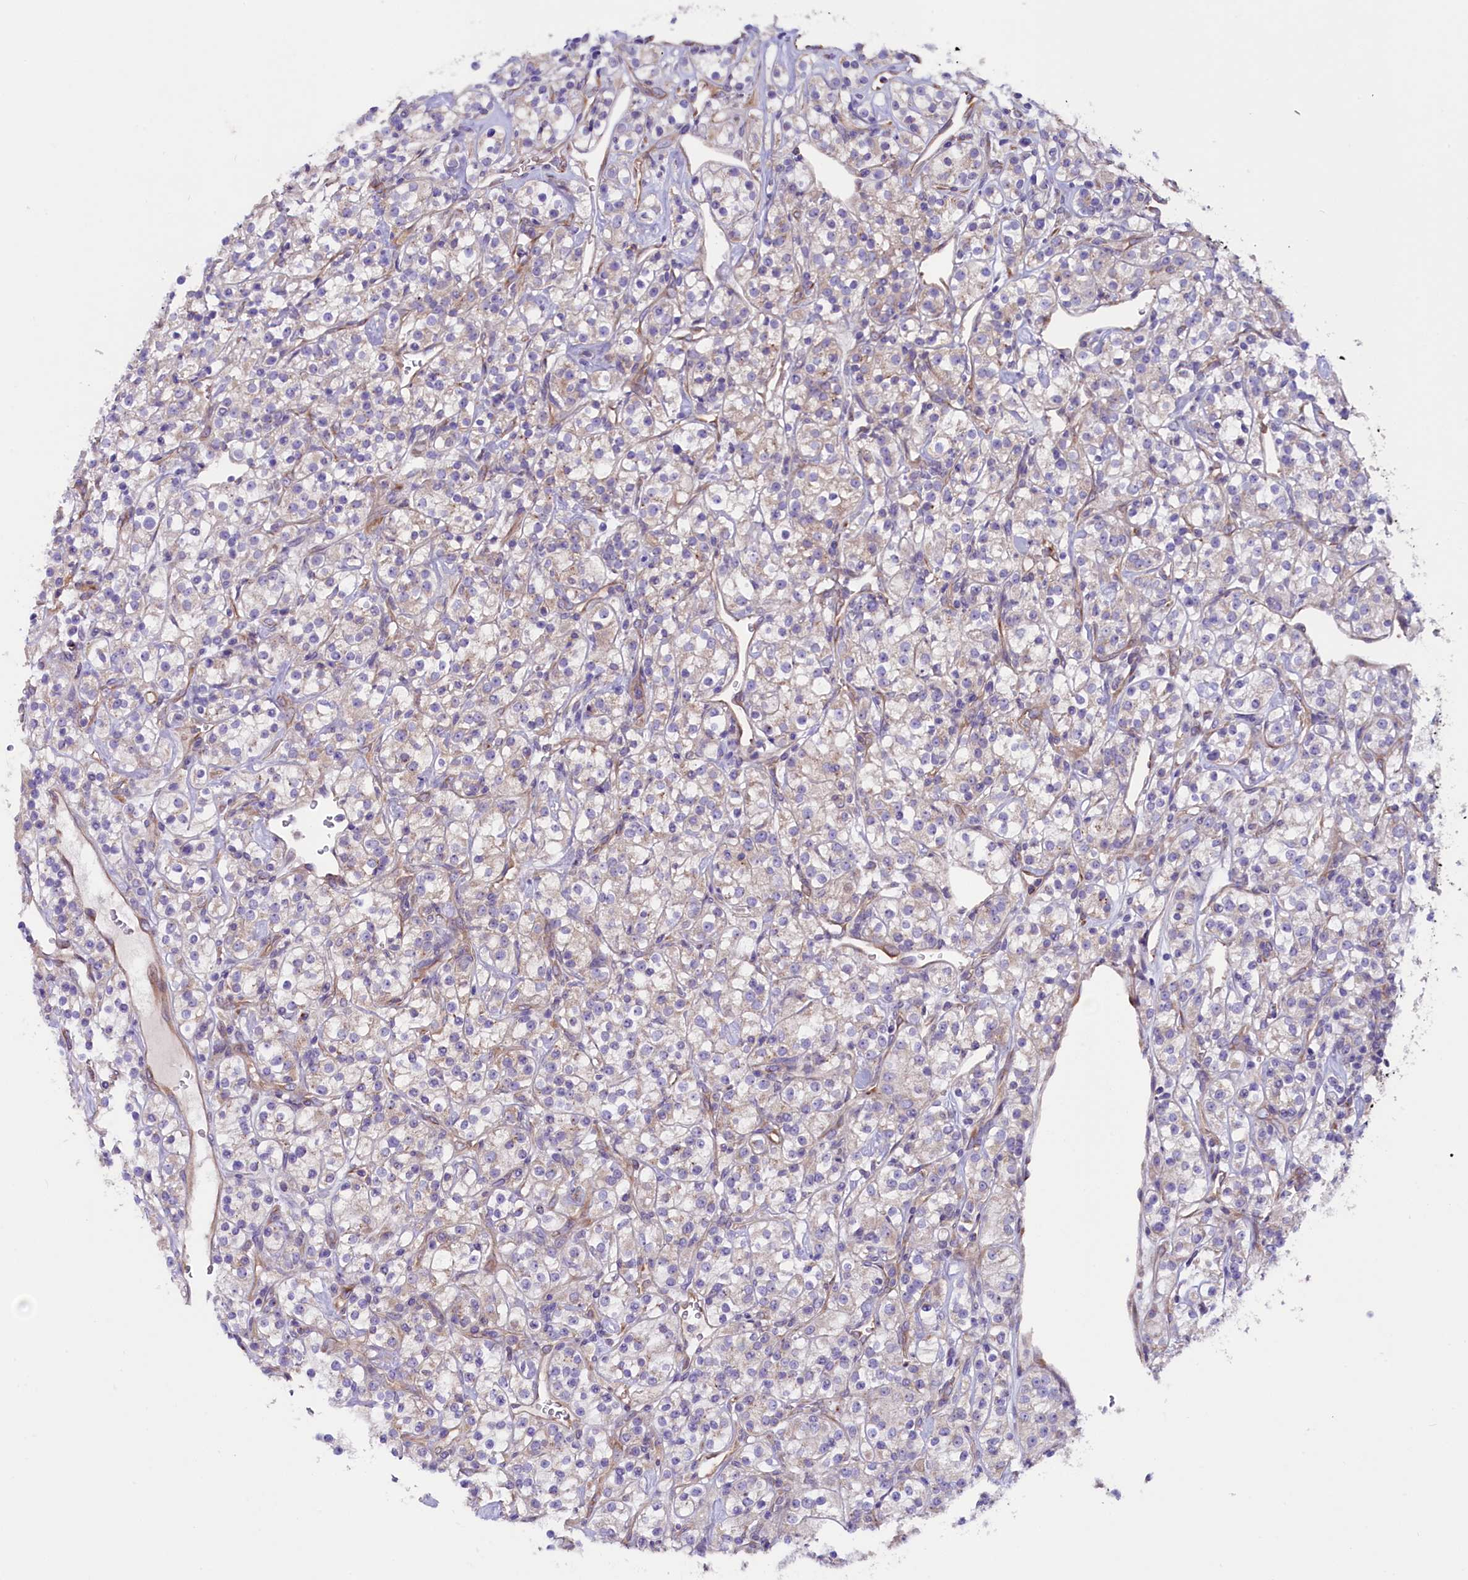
{"staining": {"intensity": "negative", "quantity": "none", "location": "none"}, "tissue": "renal cancer", "cell_type": "Tumor cells", "image_type": "cancer", "snomed": [{"axis": "morphology", "description": "Adenocarcinoma, NOS"}, {"axis": "topography", "description": "Kidney"}], "caption": "Tumor cells show no significant protein positivity in renal cancer.", "gene": "GPR108", "patient": {"sex": "male", "age": 77}}